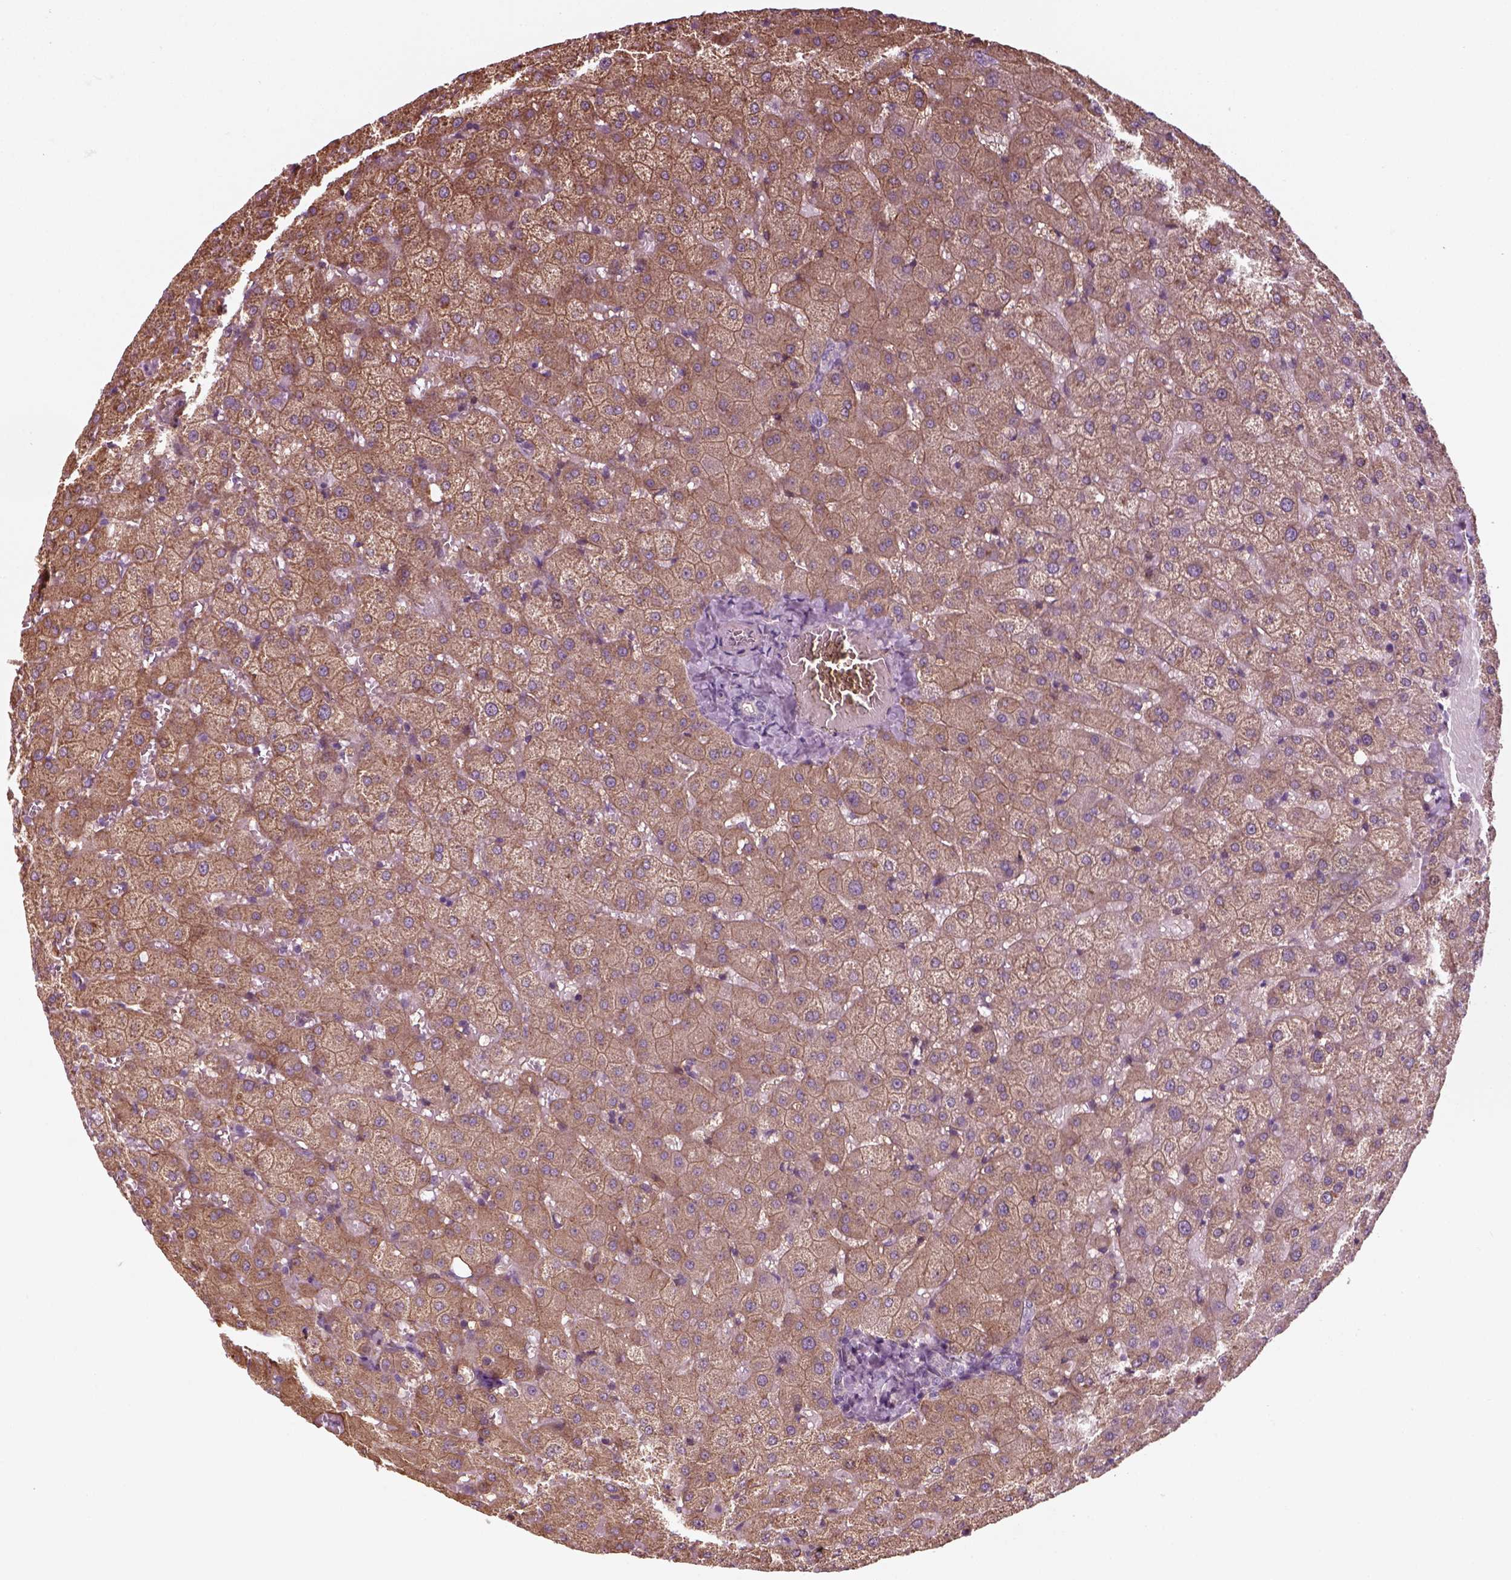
{"staining": {"intensity": "negative", "quantity": "none", "location": "none"}, "tissue": "liver", "cell_type": "Cholangiocytes", "image_type": "normal", "snomed": [{"axis": "morphology", "description": "Normal tissue, NOS"}, {"axis": "topography", "description": "Liver"}], "caption": "High magnification brightfield microscopy of unremarkable liver stained with DAB (3,3'-diaminobenzidine) (brown) and counterstained with hematoxylin (blue): cholangiocytes show no significant expression. Brightfield microscopy of immunohistochemistry stained with DAB (brown) and hematoxylin (blue), captured at high magnification.", "gene": "DNASE1L1", "patient": {"sex": "female", "age": 50}}